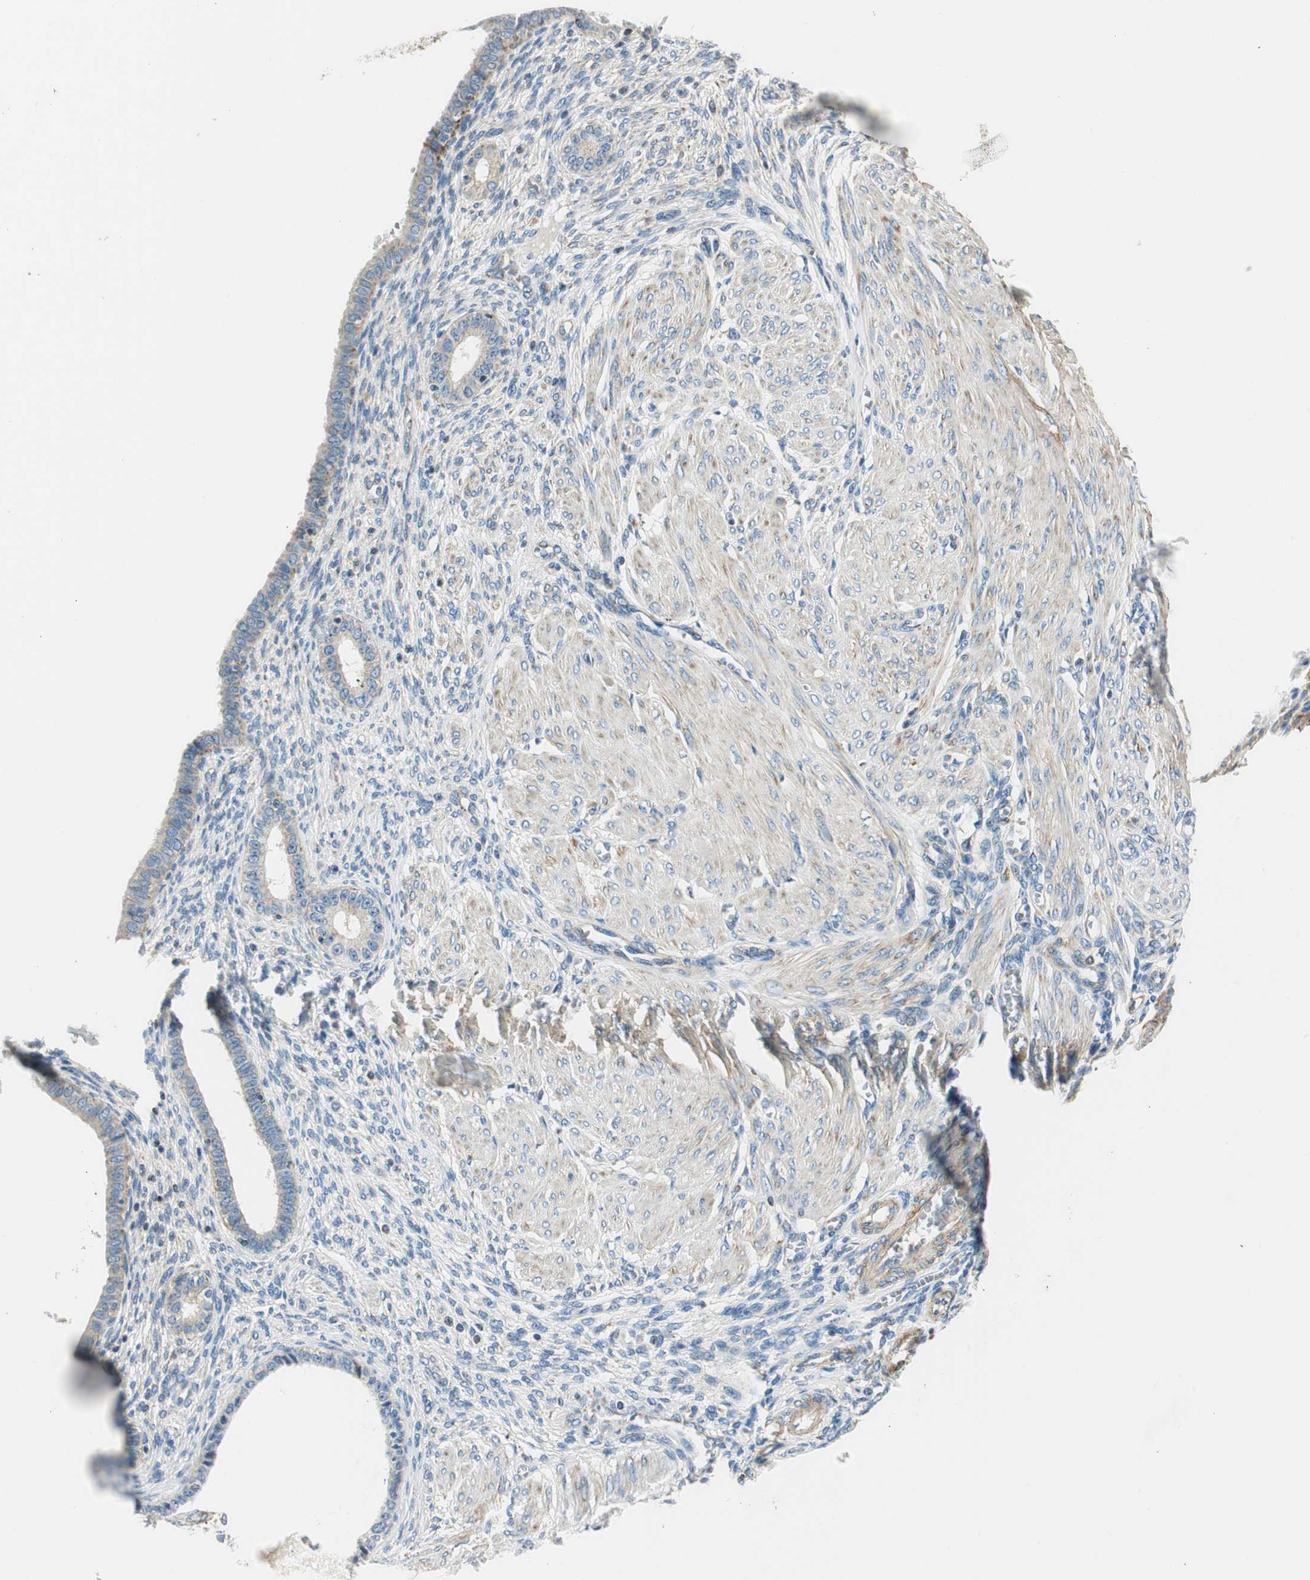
{"staining": {"intensity": "moderate", "quantity": "<25%", "location": "cytoplasmic/membranous"}, "tissue": "endometrium", "cell_type": "Cells in endometrial stroma", "image_type": "normal", "snomed": [{"axis": "morphology", "description": "Normal tissue, NOS"}, {"axis": "topography", "description": "Endometrium"}], "caption": "A brown stain labels moderate cytoplasmic/membranous positivity of a protein in cells in endometrial stroma of normal human endometrium. The staining was performed using DAB to visualize the protein expression in brown, while the nuclei were stained in blue with hematoxylin (Magnification: 20x).", "gene": "RORB", "patient": {"sex": "female", "age": 72}}